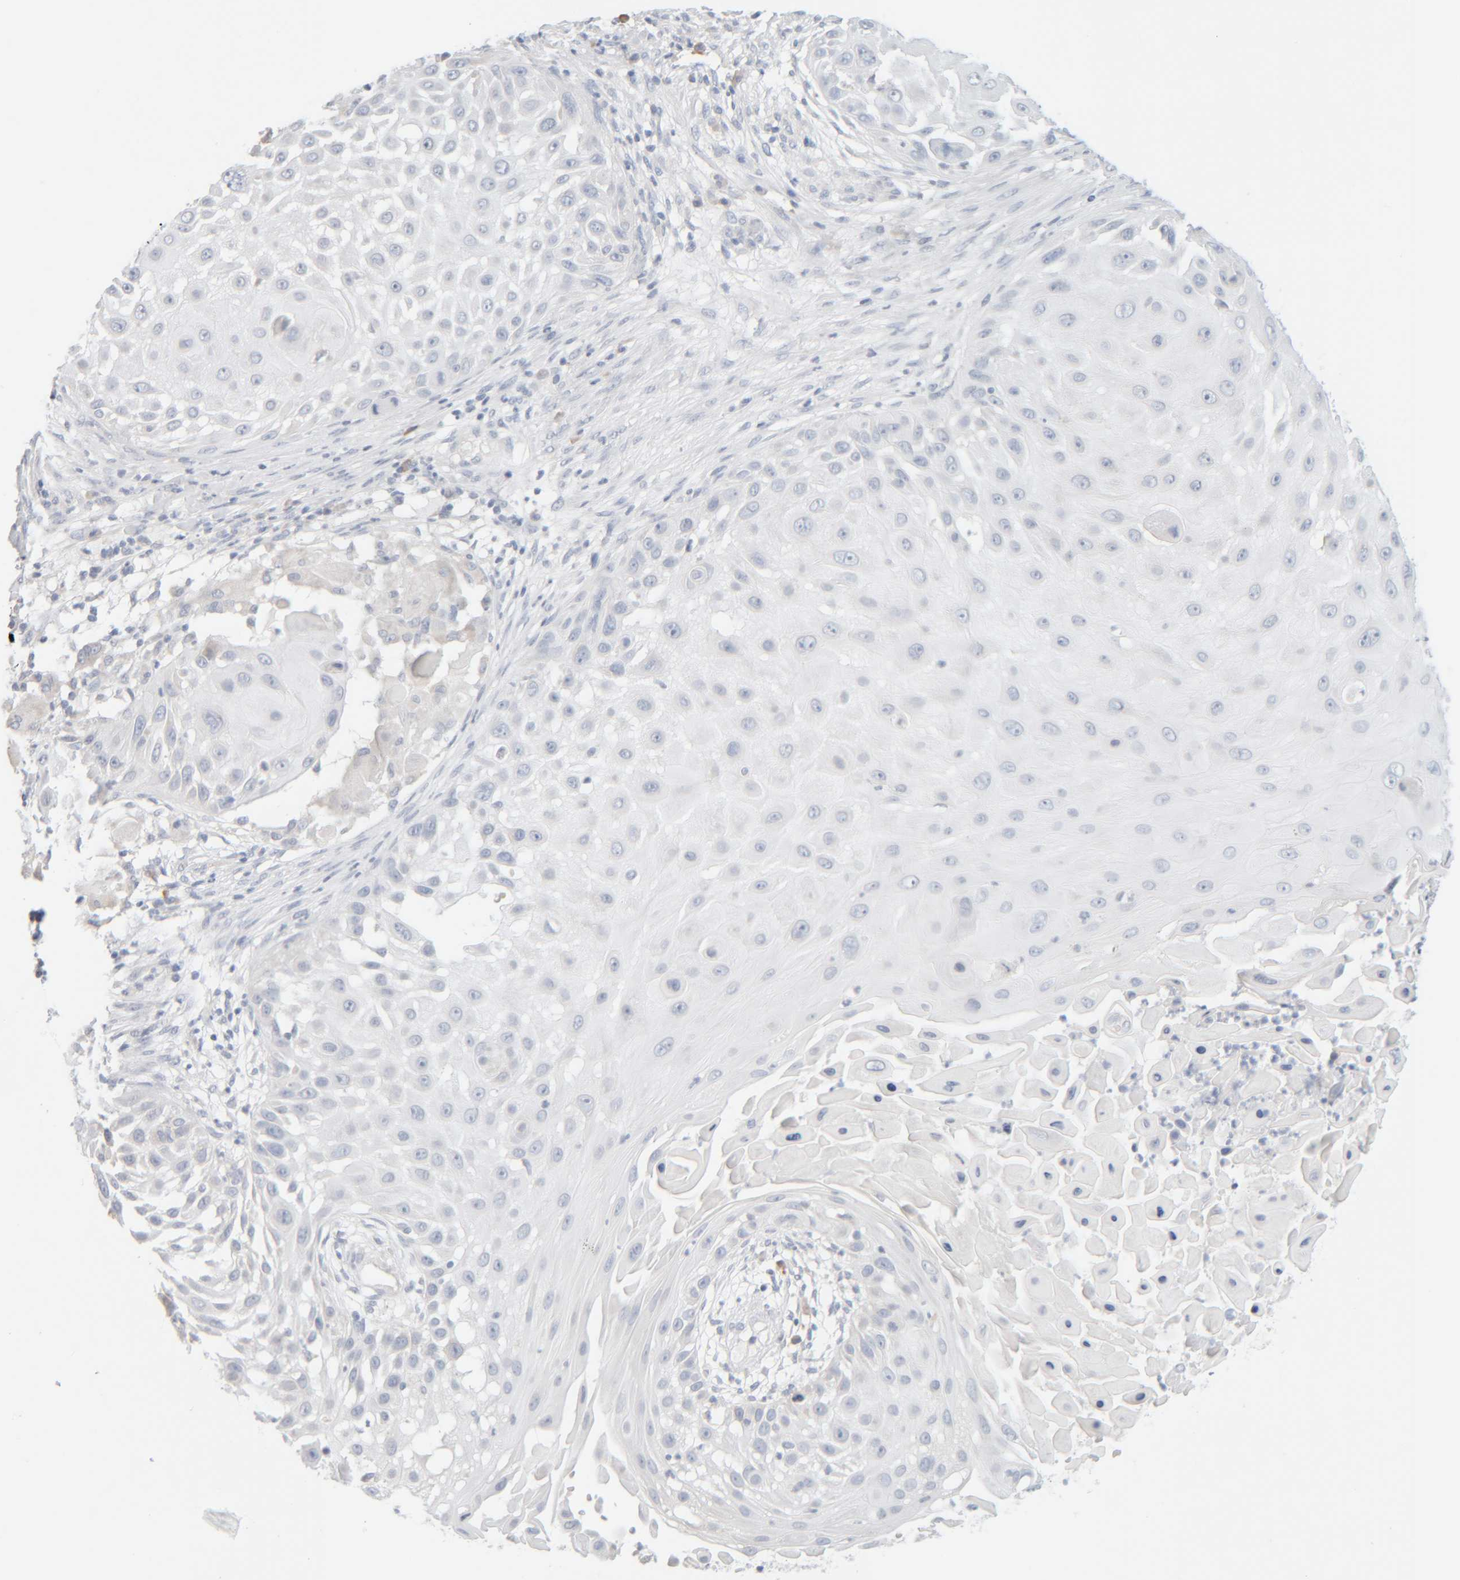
{"staining": {"intensity": "negative", "quantity": "none", "location": "none"}, "tissue": "skin cancer", "cell_type": "Tumor cells", "image_type": "cancer", "snomed": [{"axis": "morphology", "description": "Squamous cell carcinoma, NOS"}, {"axis": "topography", "description": "Skin"}], "caption": "Human skin cancer (squamous cell carcinoma) stained for a protein using immunohistochemistry shows no staining in tumor cells.", "gene": "RIDA", "patient": {"sex": "female", "age": 44}}